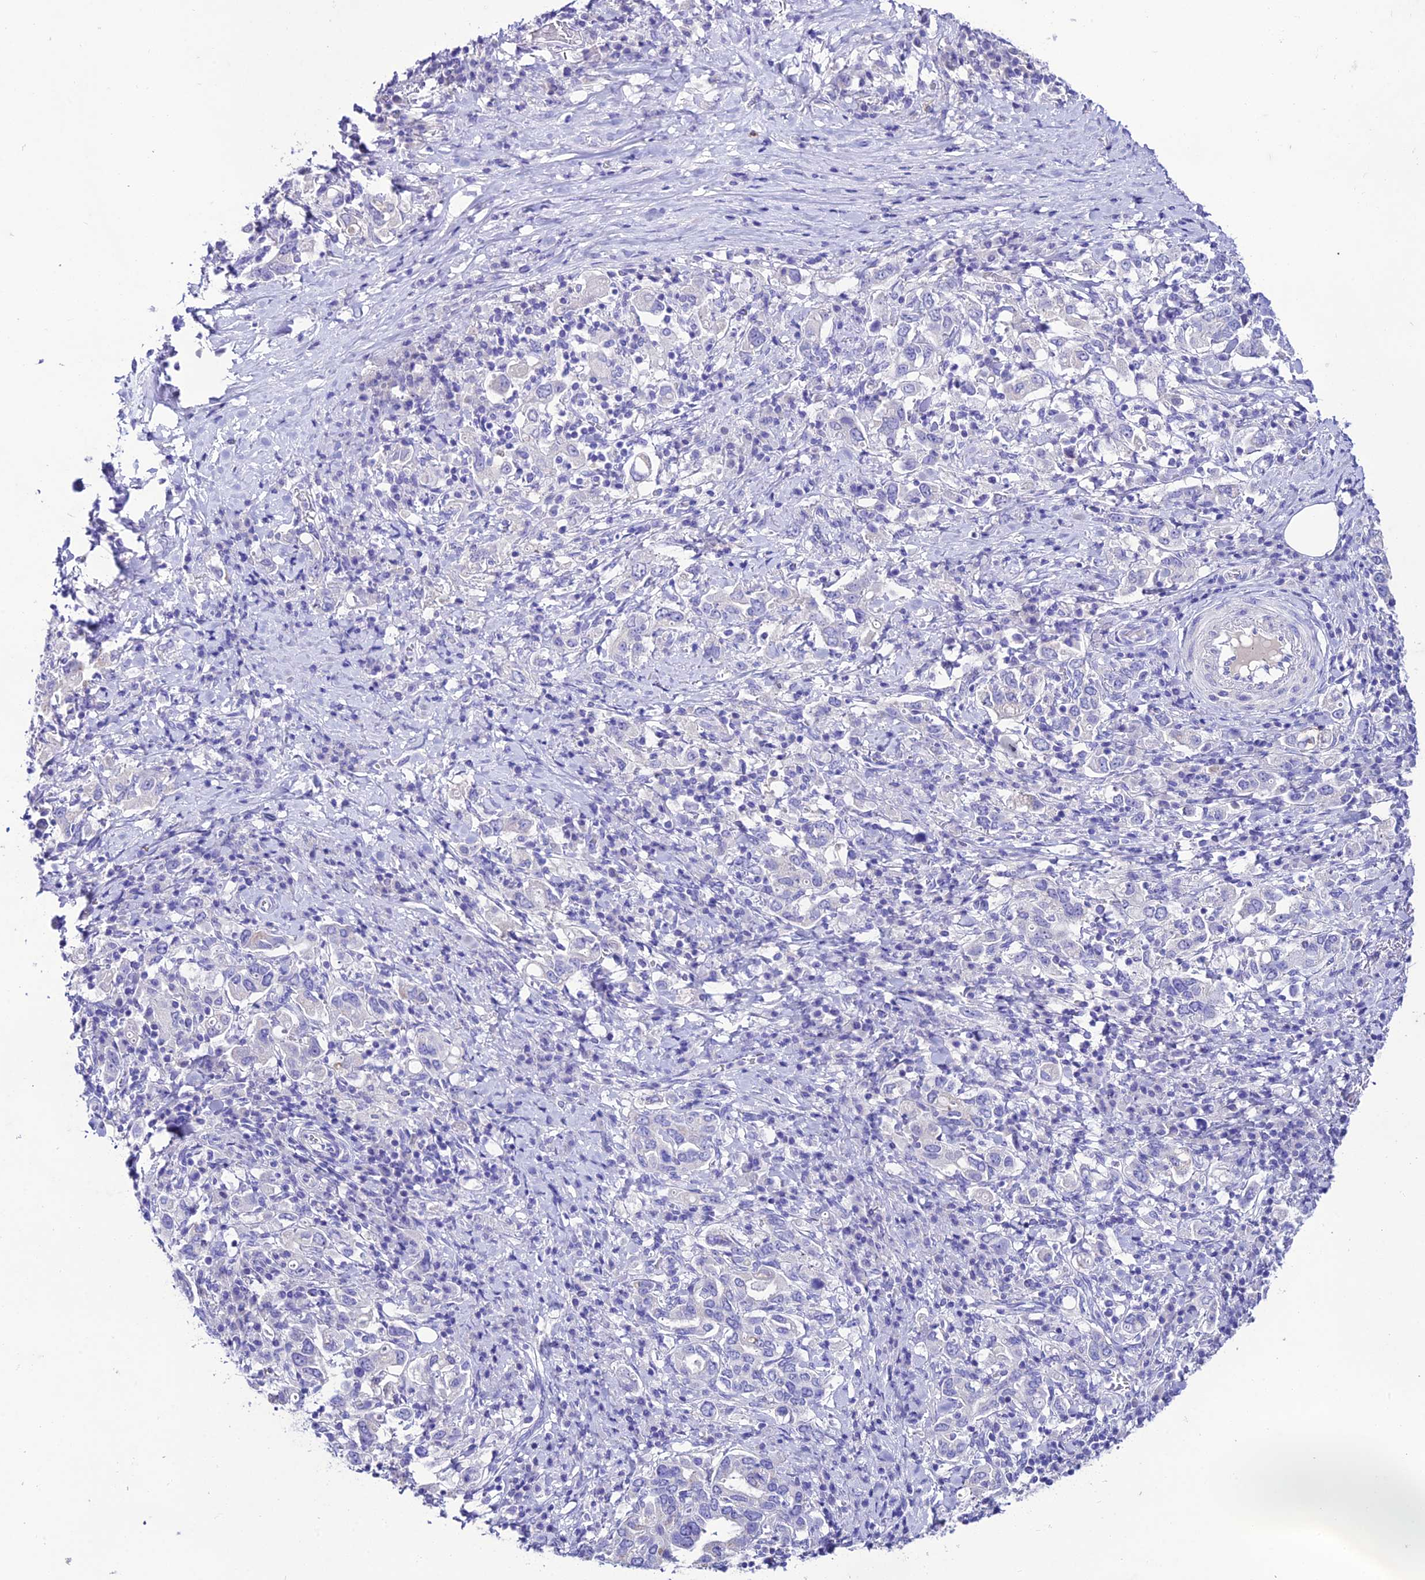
{"staining": {"intensity": "negative", "quantity": "none", "location": "none"}, "tissue": "stomach cancer", "cell_type": "Tumor cells", "image_type": "cancer", "snomed": [{"axis": "morphology", "description": "Adenocarcinoma, NOS"}, {"axis": "topography", "description": "Stomach, upper"}, {"axis": "topography", "description": "Stomach"}], "caption": "Photomicrograph shows no protein expression in tumor cells of stomach cancer (adenocarcinoma) tissue.", "gene": "NLRP6", "patient": {"sex": "male", "age": 62}}